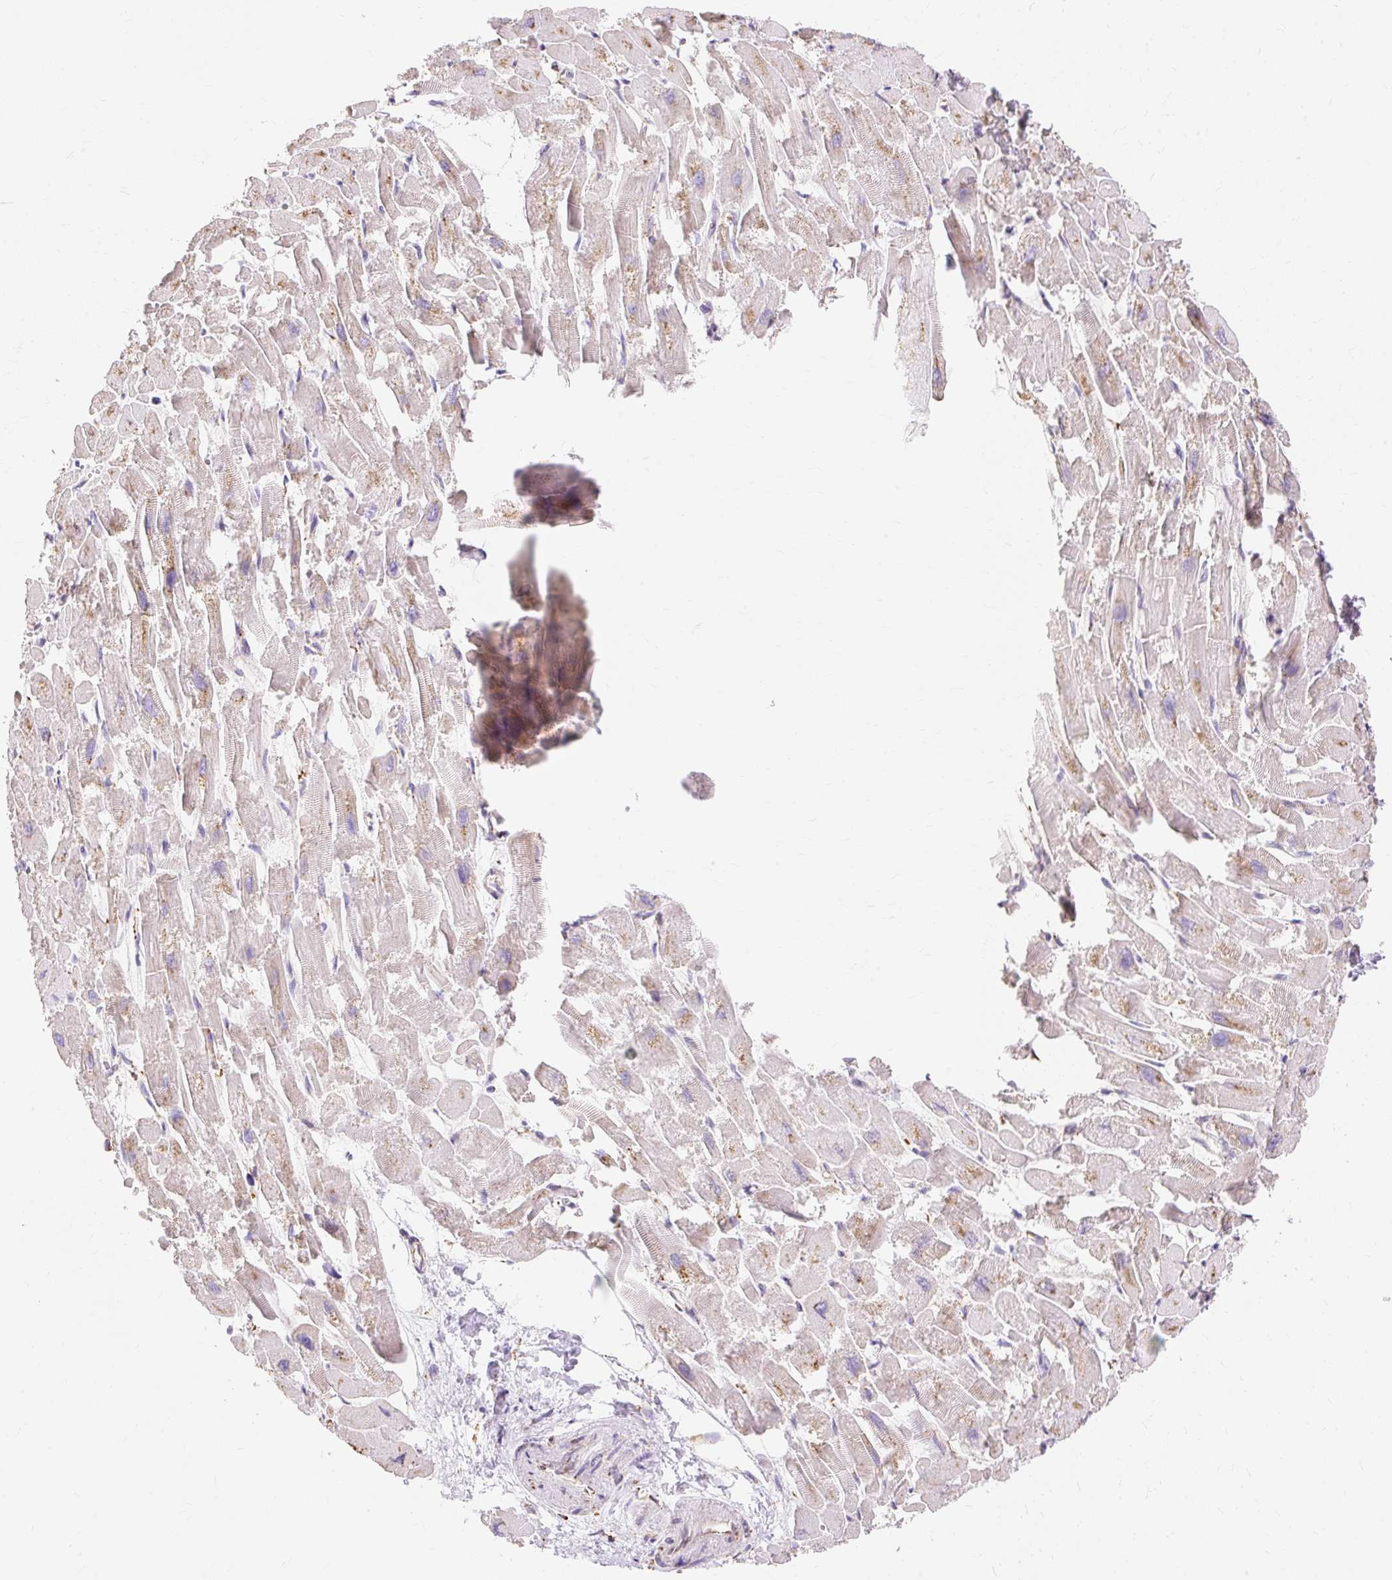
{"staining": {"intensity": "weak", "quantity": ">75%", "location": "cytoplasmic/membranous"}, "tissue": "heart muscle", "cell_type": "Cardiomyocytes", "image_type": "normal", "snomed": [{"axis": "morphology", "description": "Normal tissue, NOS"}, {"axis": "topography", "description": "Heart"}], "caption": "Protein expression analysis of normal heart muscle demonstrates weak cytoplasmic/membranous expression in about >75% of cardiomyocytes. The protein is stained brown, and the nuclei are stained in blue (DAB (3,3'-diaminobenzidine) IHC with brightfield microscopy, high magnification).", "gene": "ENSG00000260836", "patient": {"sex": "male", "age": 54}}